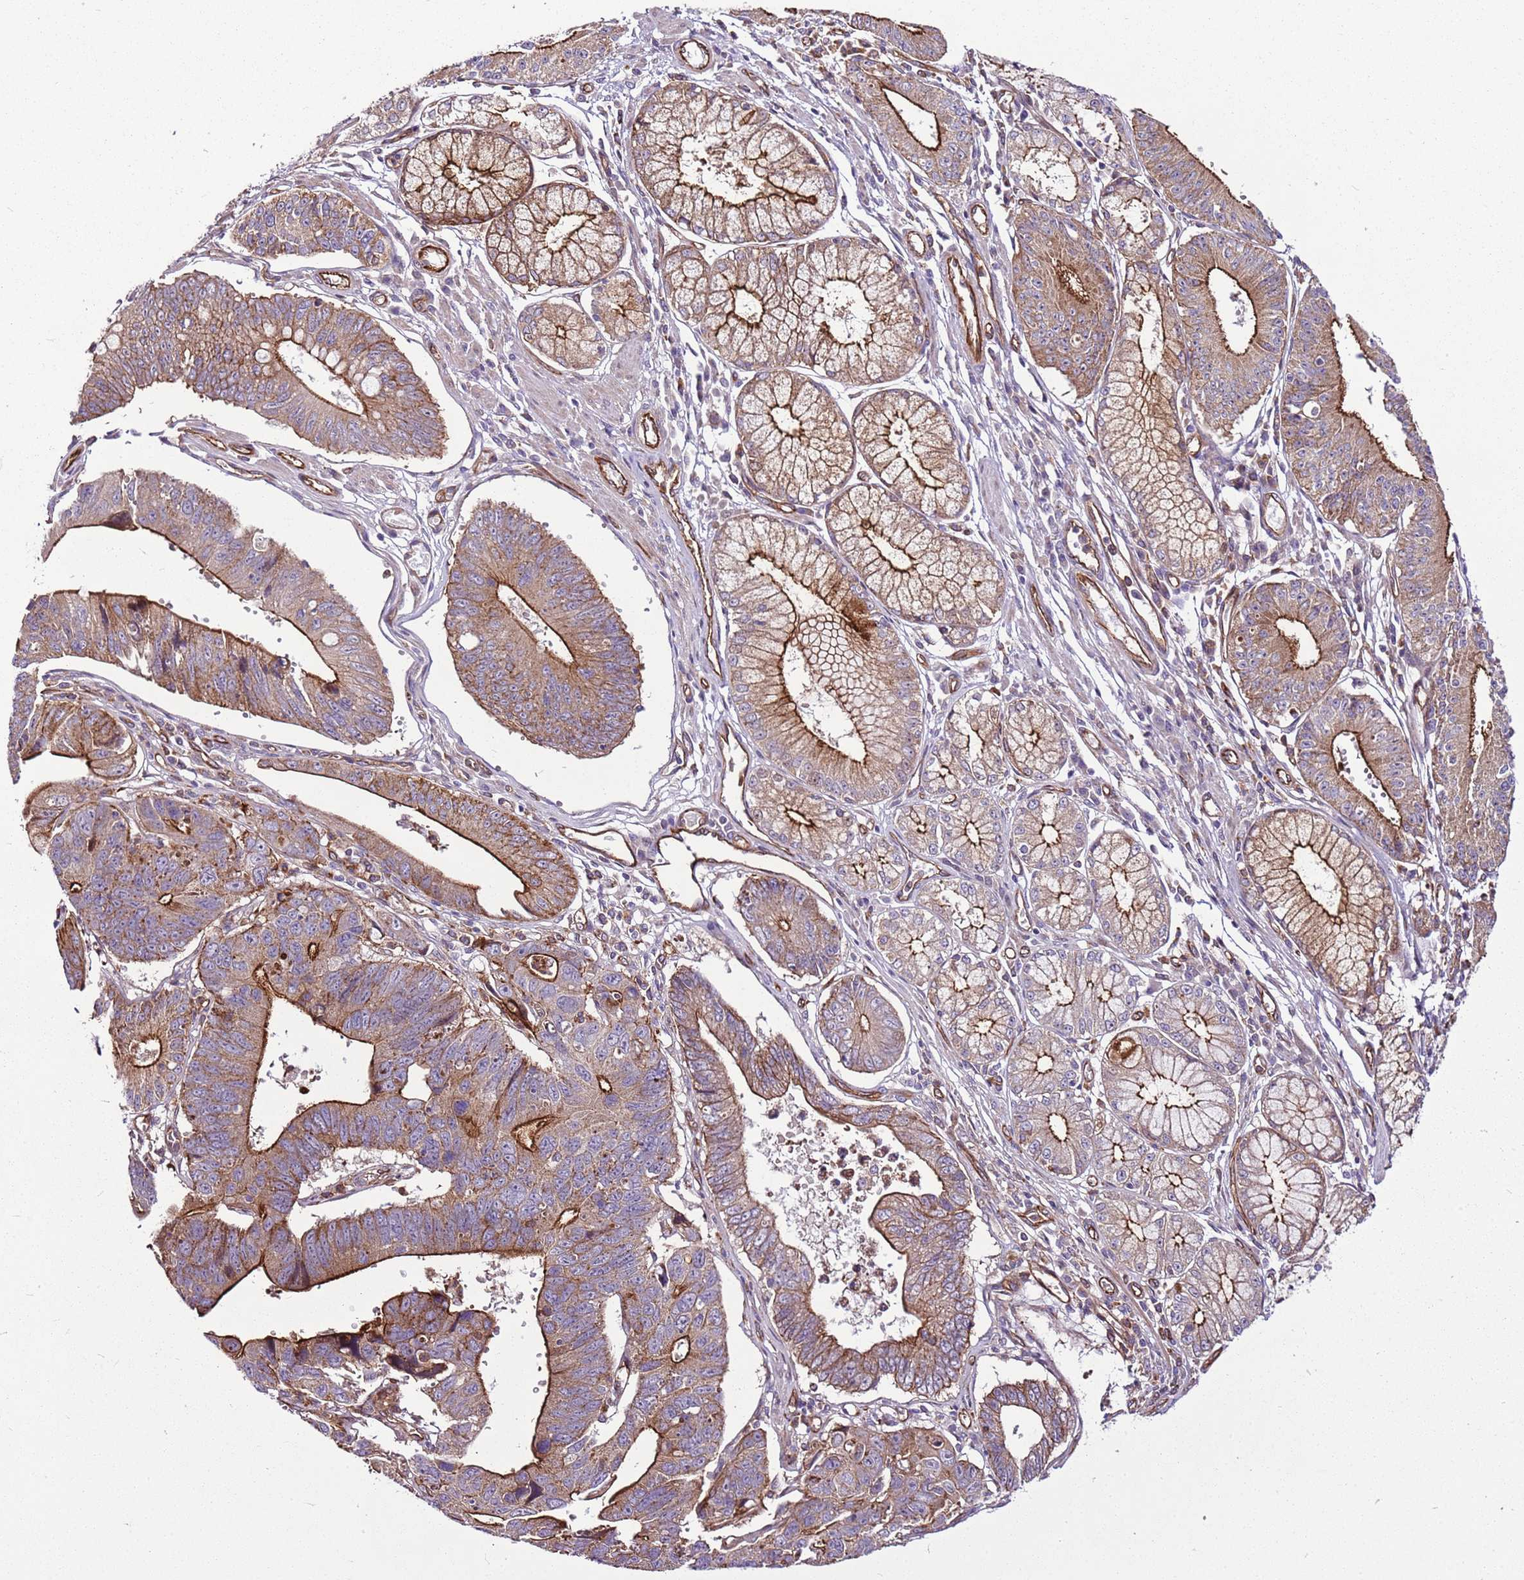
{"staining": {"intensity": "strong", "quantity": "25%-75%", "location": "cytoplasmic/membranous"}, "tissue": "stomach cancer", "cell_type": "Tumor cells", "image_type": "cancer", "snomed": [{"axis": "morphology", "description": "Adenocarcinoma, NOS"}, {"axis": "topography", "description": "Stomach"}], "caption": "Protein analysis of stomach cancer tissue displays strong cytoplasmic/membranous staining in approximately 25%-75% of tumor cells.", "gene": "ZNF827", "patient": {"sex": "male", "age": 59}}